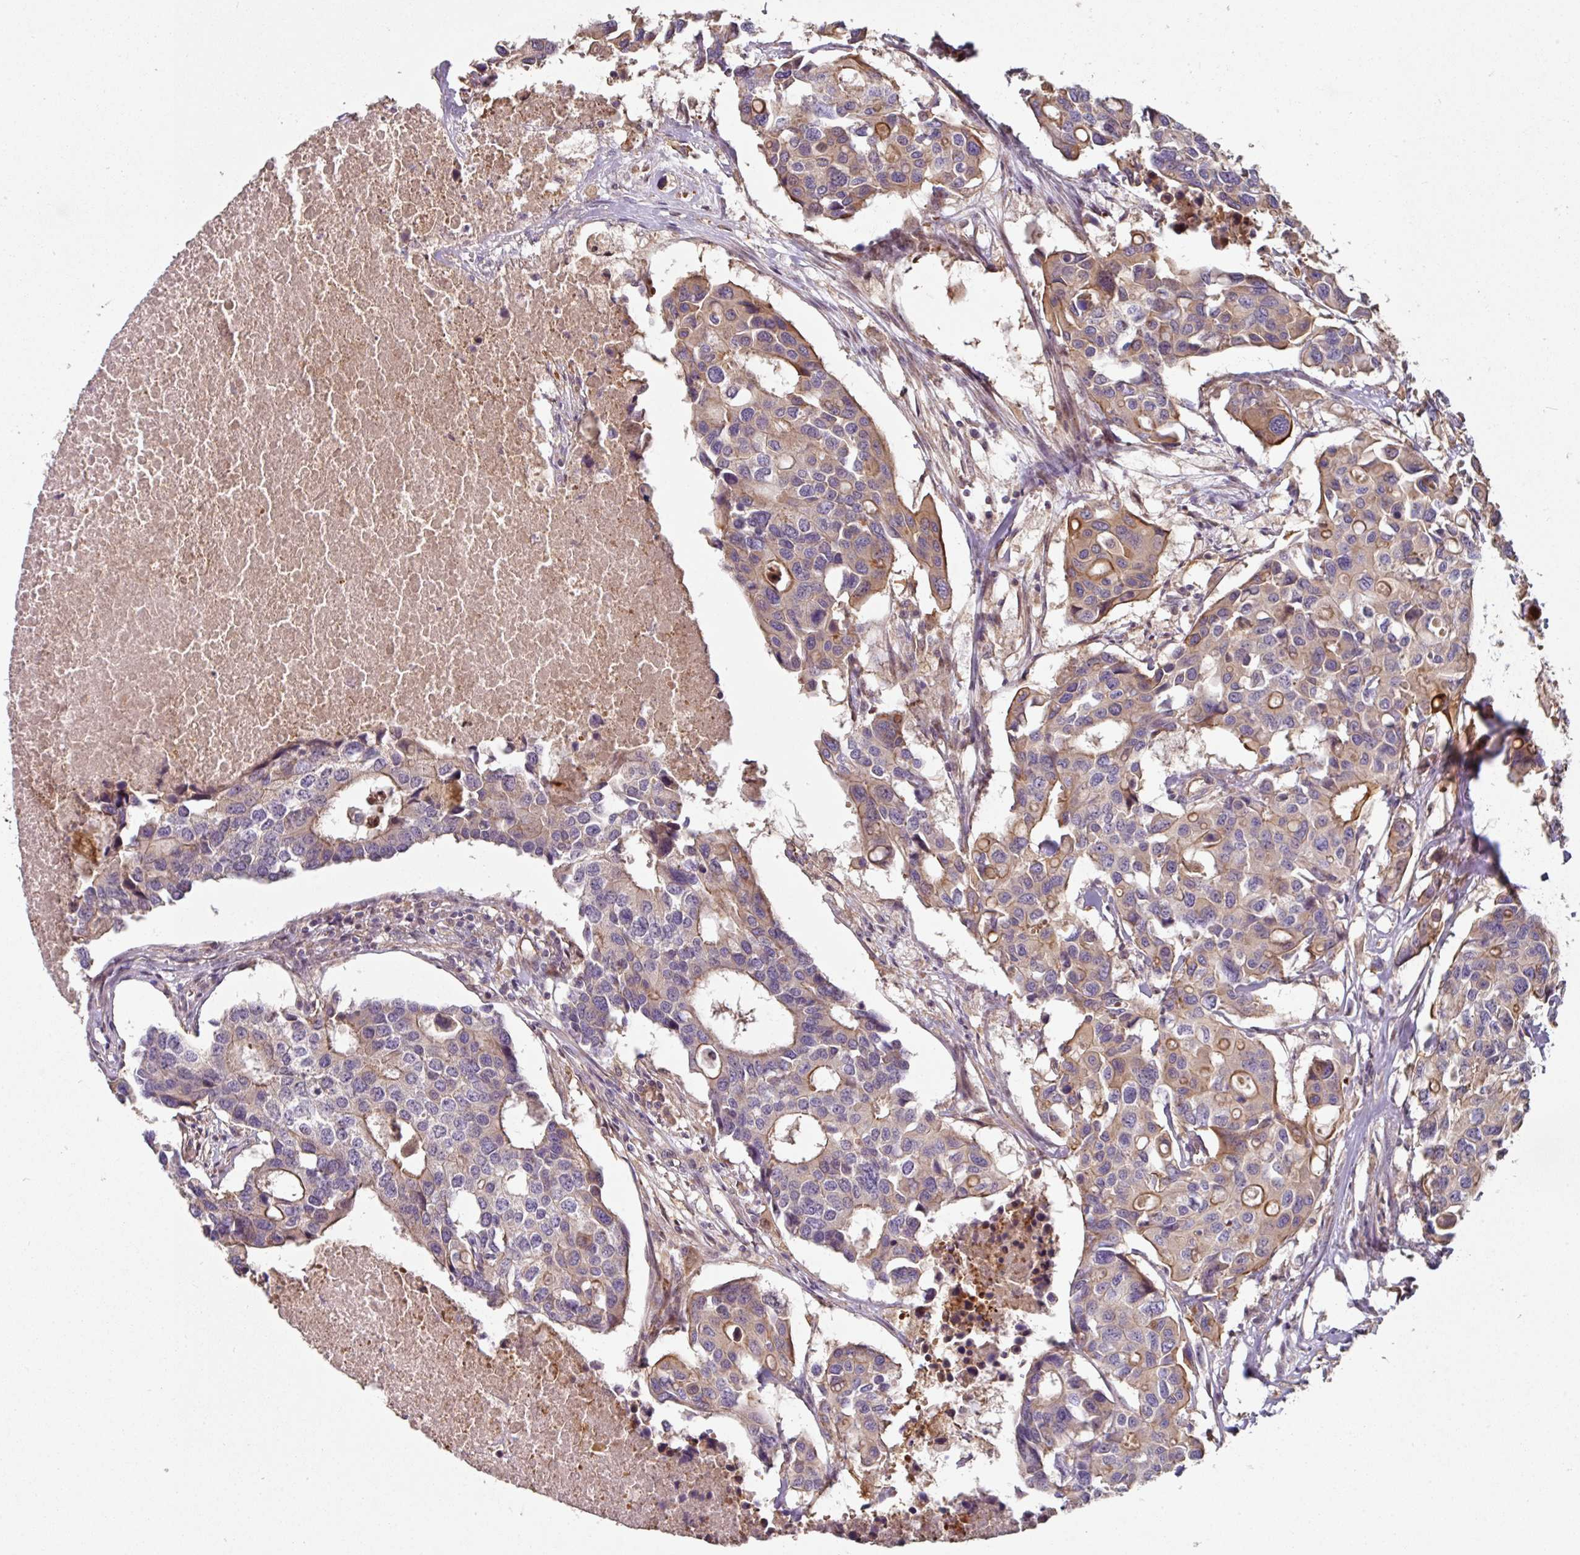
{"staining": {"intensity": "moderate", "quantity": "<25%", "location": "cytoplasmic/membranous"}, "tissue": "colorectal cancer", "cell_type": "Tumor cells", "image_type": "cancer", "snomed": [{"axis": "morphology", "description": "Adenocarcinoma, NOS"}, {"axis": "topography", "description": "Colon"}], "caption": "Brown immunohistochemical staining in human colorectal cancer shows moderate cytoplasmic/membranous positivity in approximately <25% of tumor cells. (DAB (3,3'-diaminobenzidine) = brown stain, brightfield microscopy at high magnification).", "gene": "C4orf48", "patient": {"sex": "male", "age": 77}}